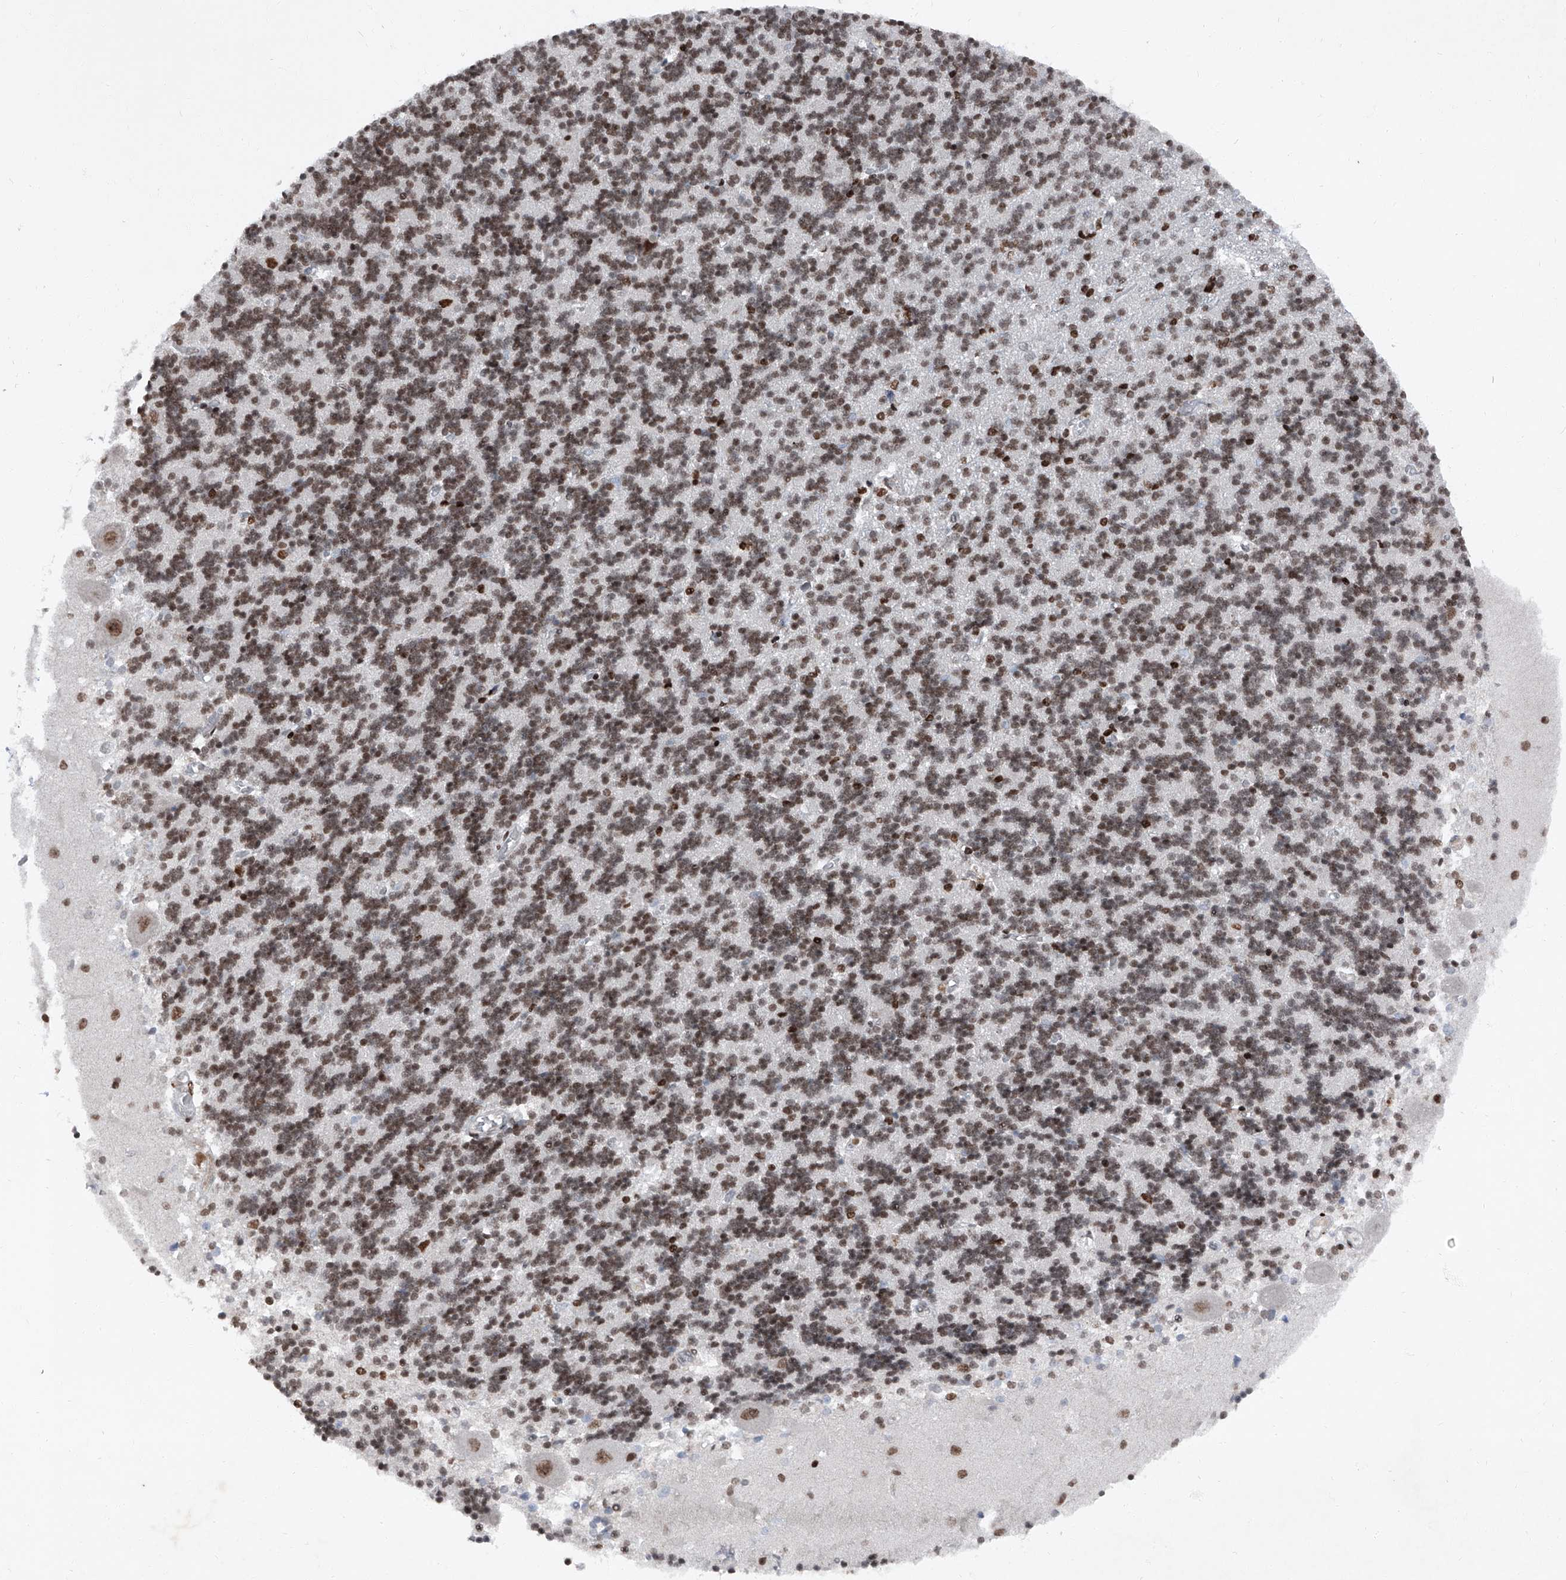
{"staining": {"intensity": "moderate", "quantity": "25%-75%", "location": "nuclear"}, "tissue": "cerebellum", "cell_type": "Cells in granular layer", "image_type": "normal", "snomed": [{"axis": "morphology", "description": "Normal tissue, NOS"}, {"axis": "topography", "description": "Cerebellum"}], "caption": "Cerebellum was stained to show a protein in brown. There is medium levels of moderate nuclear positivity in approximately 25%-75% of cells in granular layer. The staining was performed using DAB (3,3'-diaminobenzidine), with brown indicating positive protein expression. Nuclei are stained blue with hematoxylin.", "gene": "BMI1", "patient": {"sex": "male", "age": 37}}